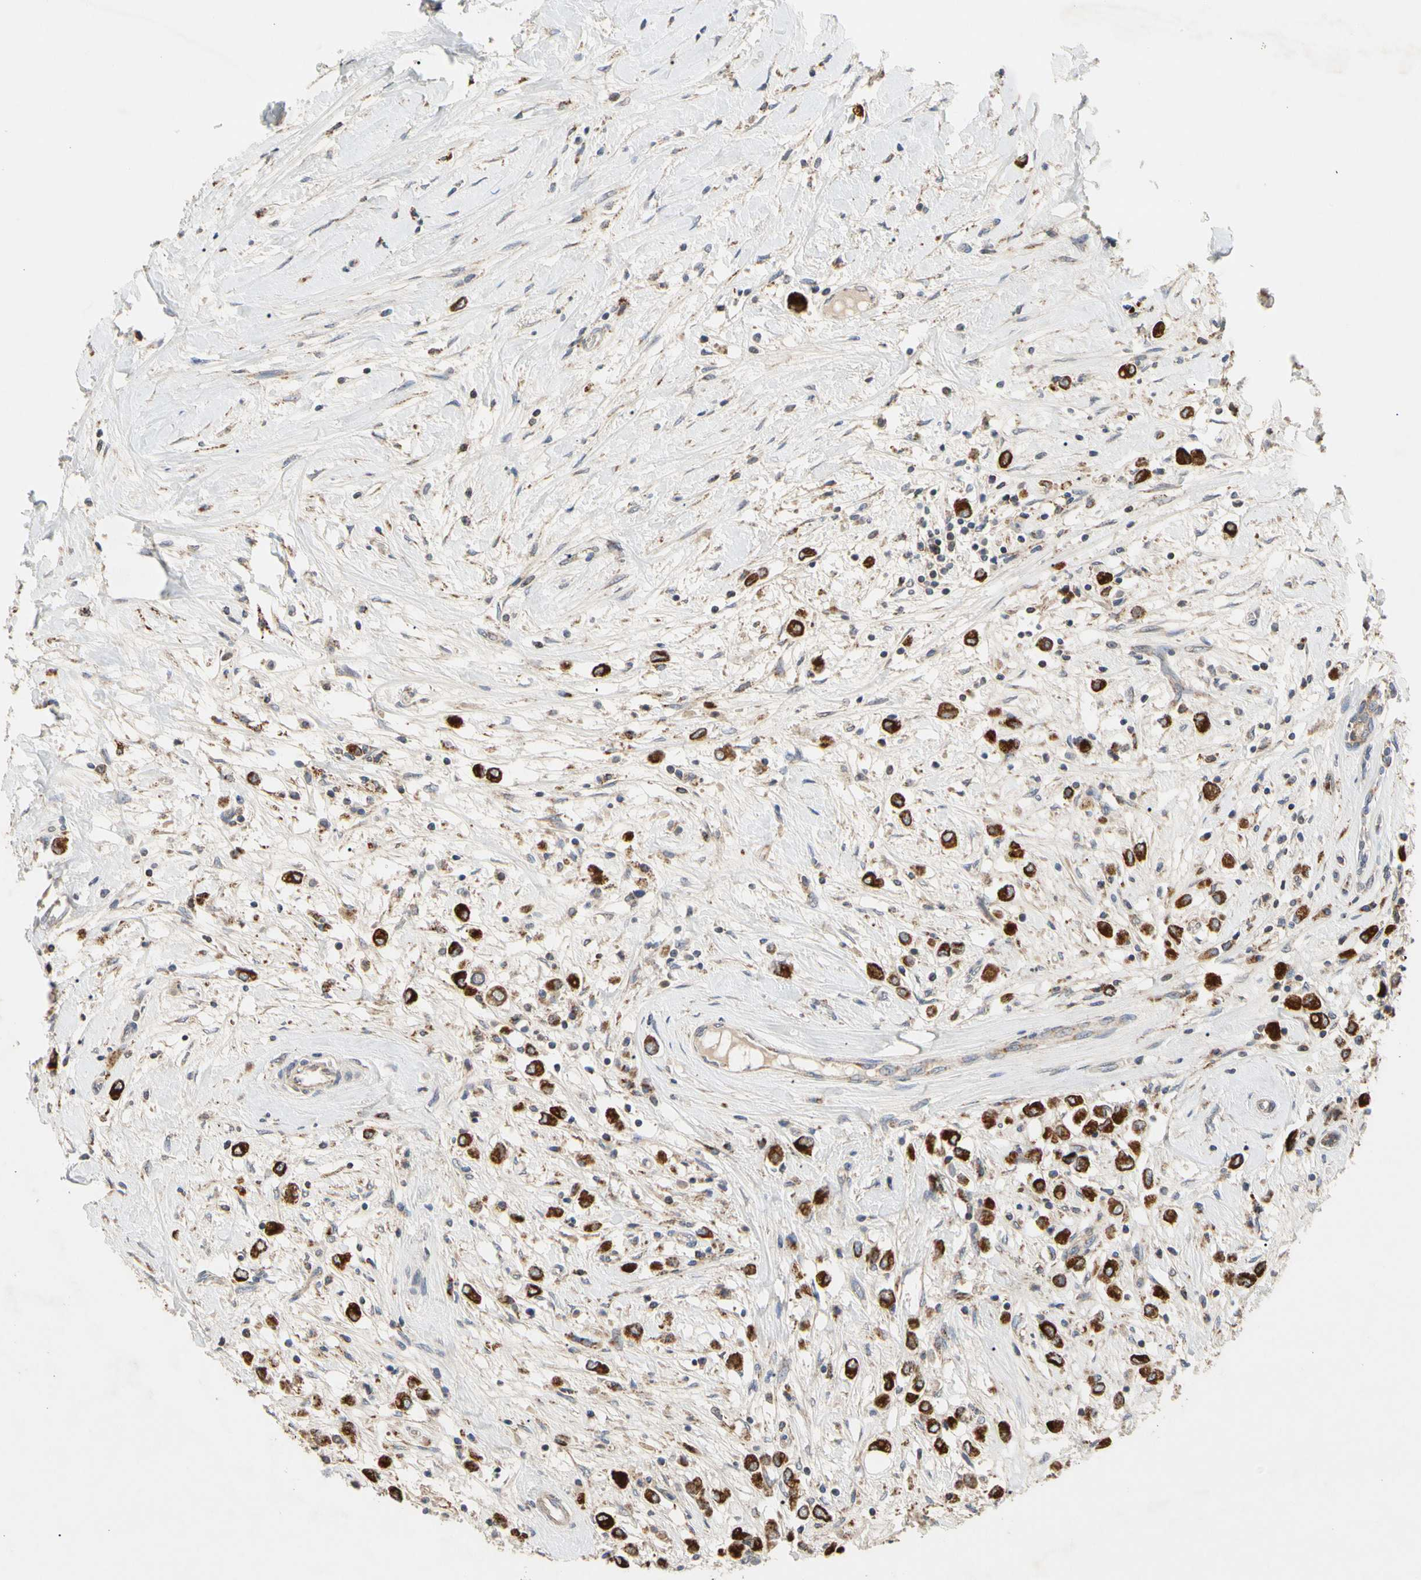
{"staining": {"intensity": "strong", "quantity": ">75%", "location": "cytoplasmic/membranous"}, "tissue": "breast cancer", "cell_type": "Tumor cells", "image_type": "cancer", "snomed": [{"axis": "morphology", "description": "Duct carcinoma"}, {"axis": "topography", "description": "Breast"}], "caption": "Immunohistochemistry staining of invasive ductal carcinoma (breast), which shows high levels of strong cytoplasmic/membranous staining in about >75% of tumor cells indicating strong cytoplasmic/membranous protein staining. The staining was performed using DAB (brown) for protein detection and nuclei were counterstained in hematoxylin (blue).", "gene": "GPD2", "patient": {"sex": "female", "age": 61}}